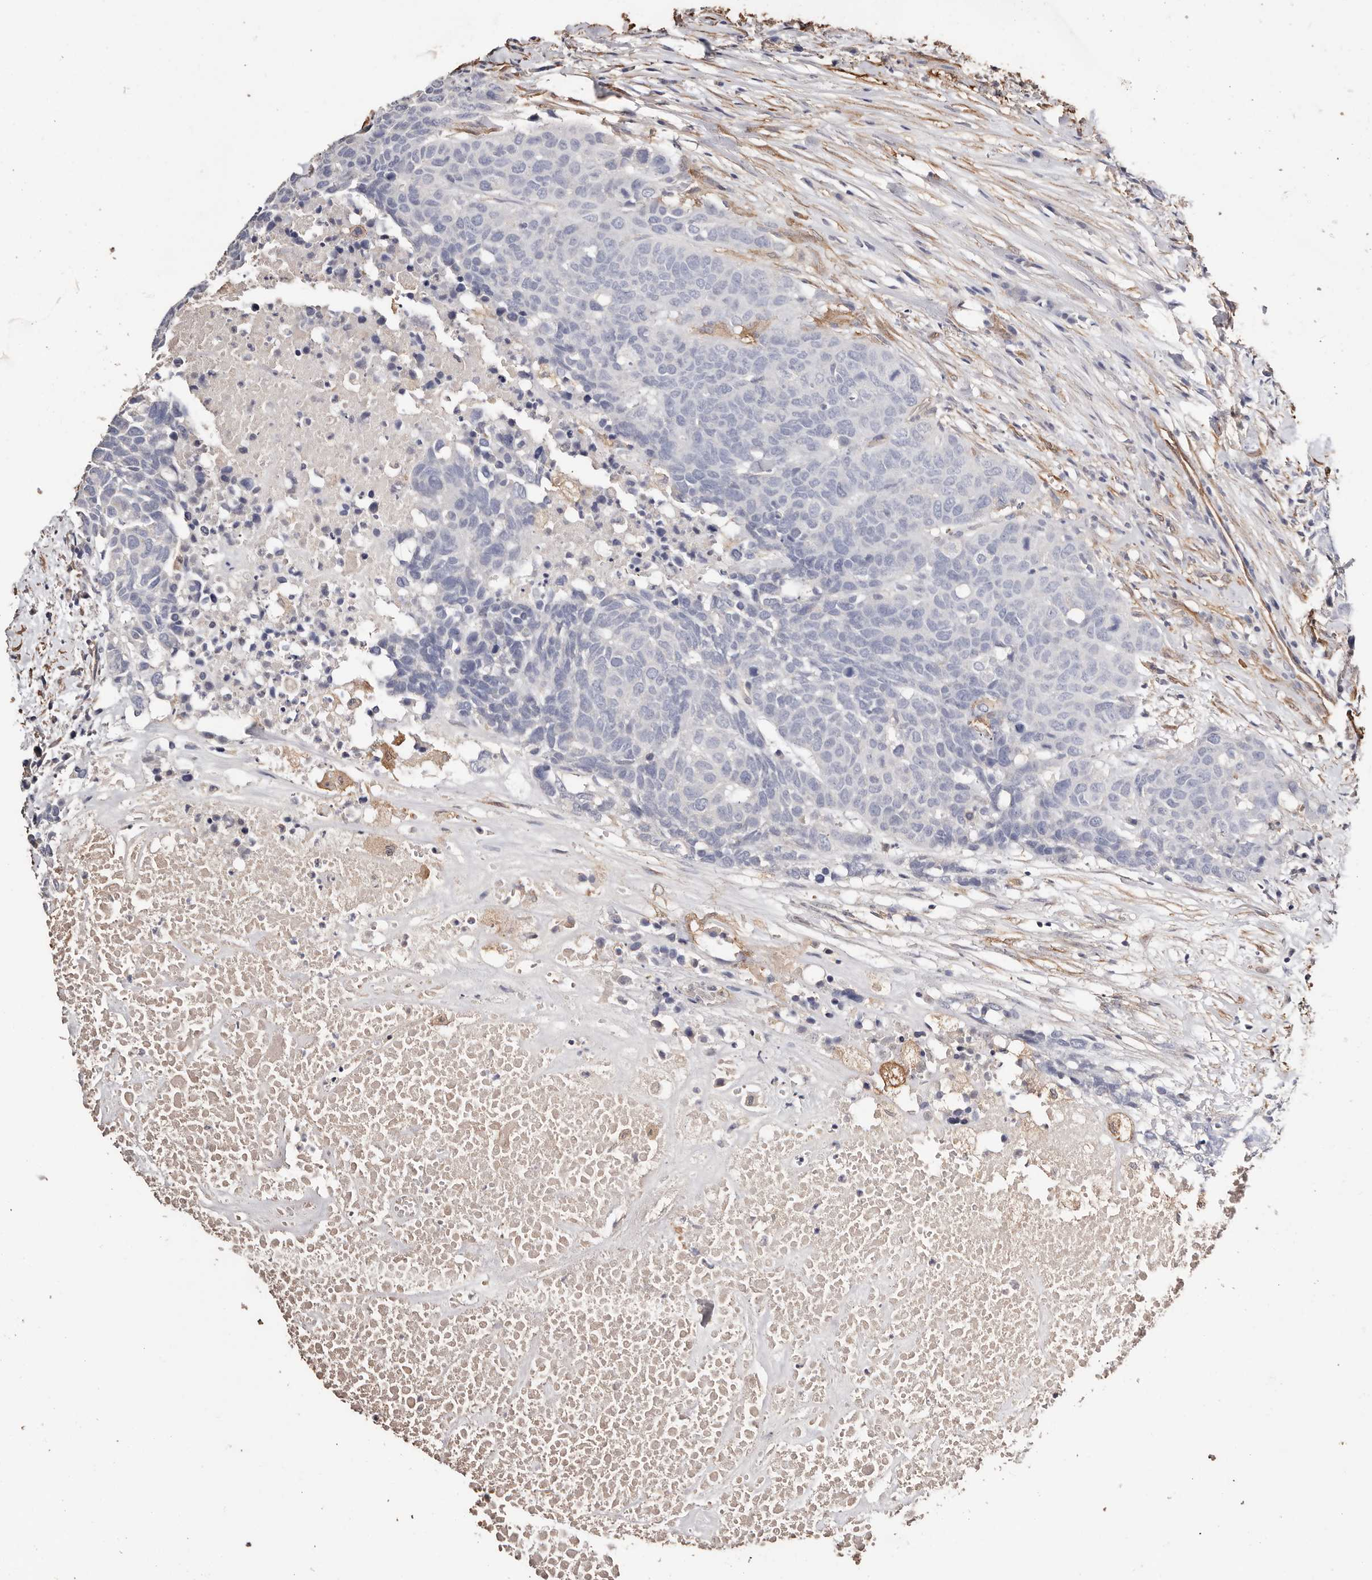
{"staining": {"intensity": "negative", "quantity": "none", "location": "none"}, "tissue": "head and neck cancer", "cell_type": "Tumor cells", "image_type": "cancer", "snomed": [{"axis": "morphology", "description": "Squamous cell carcinoma, NOS"}, {"axis": "topography", "description": "Head-Neck"}], "caption": "A high-resolution image shows IHC staining of head and neck squamous cell carcinoma, which shows no significant expression in tumor cells.", "gene": "TGM2", "patient": {"sex": "male", "age": 66}}